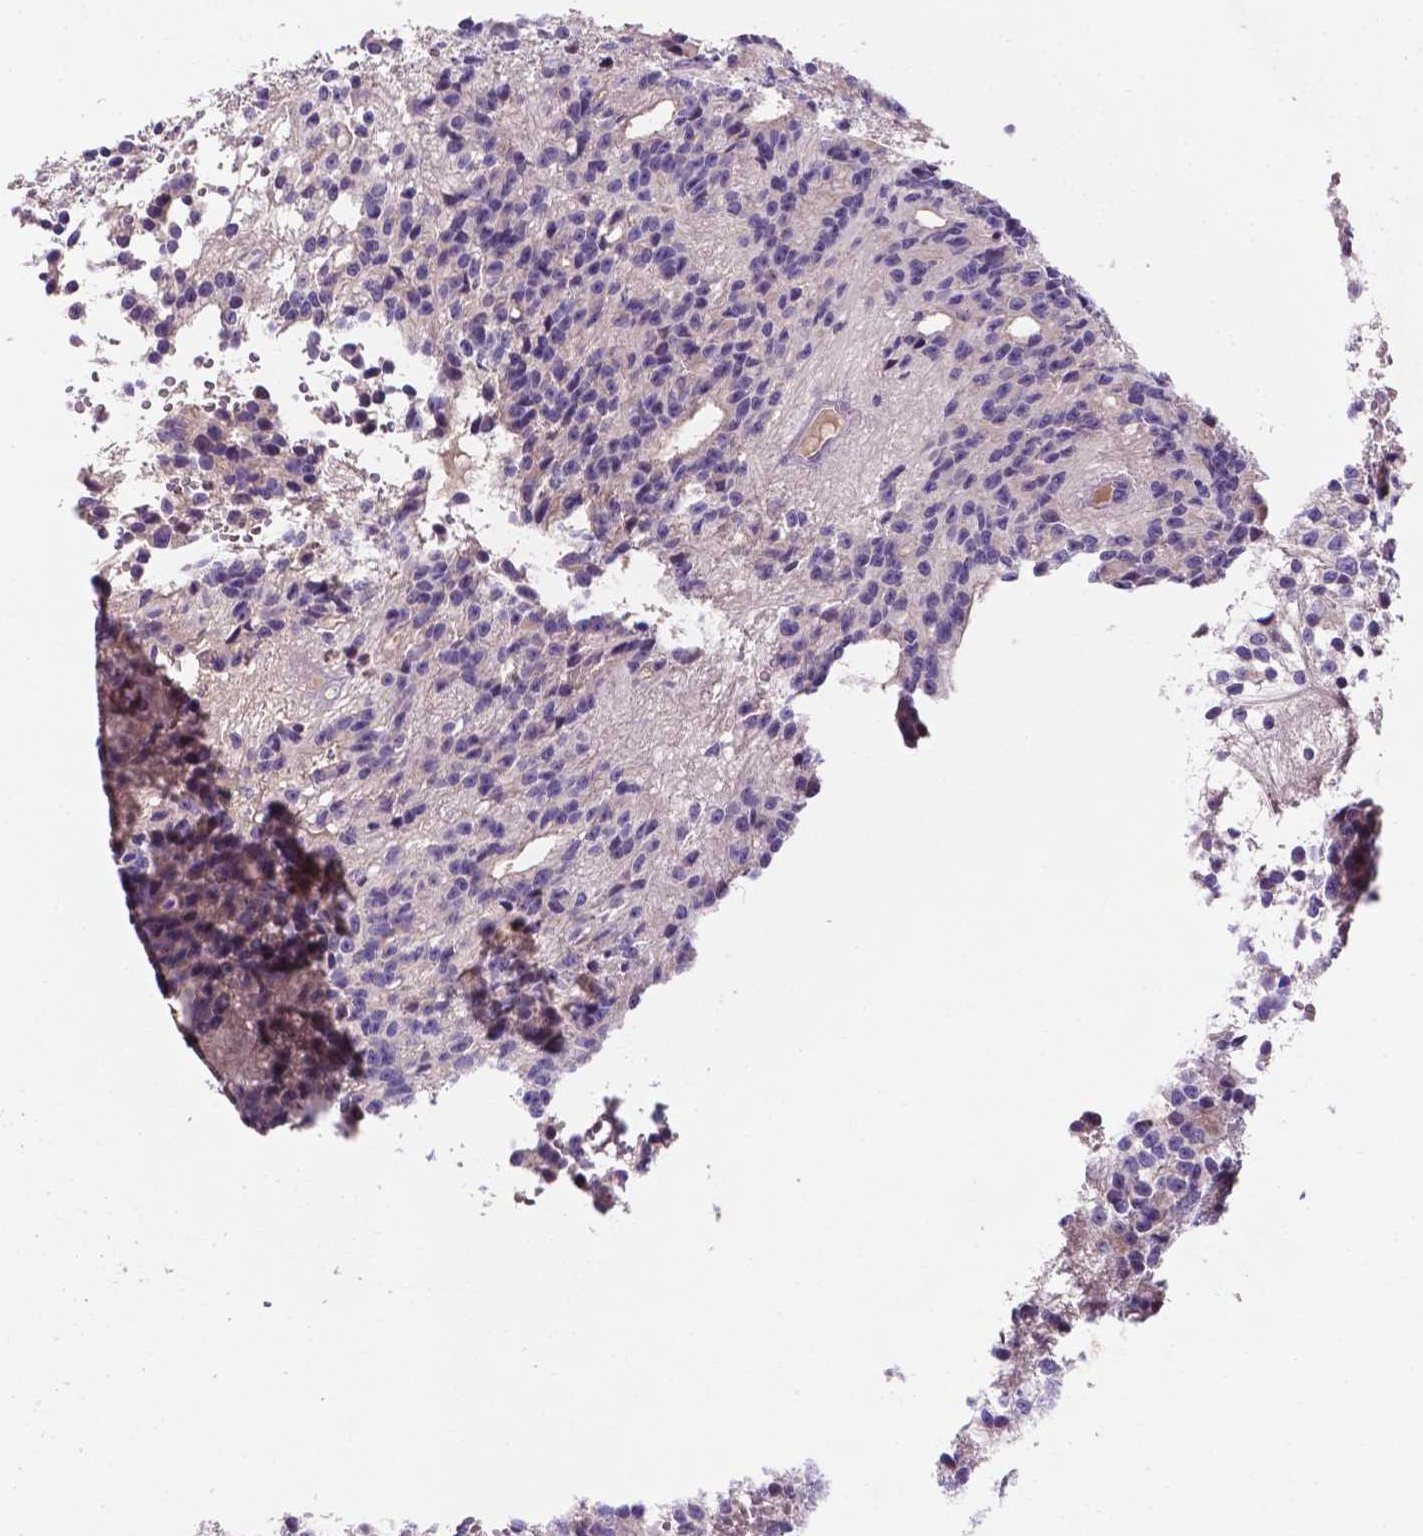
{"staining": {"intensity": "negative", "quantity": "none", "location": "none"}, "tissue": "glioma", "cell_type": "Tumor cells", "image_type": "cancer", "snomed": [{"axis": "morphology", "description": "Glioma, malignant, Low grade"}, {"axis": "topography", "description": "Brain"}], "caption": "Glioma stained for a protein using IHC shows no positivity tumor cells.", "gene": "TM4SF20", "patient": {"sex": "male", "age": 31}}